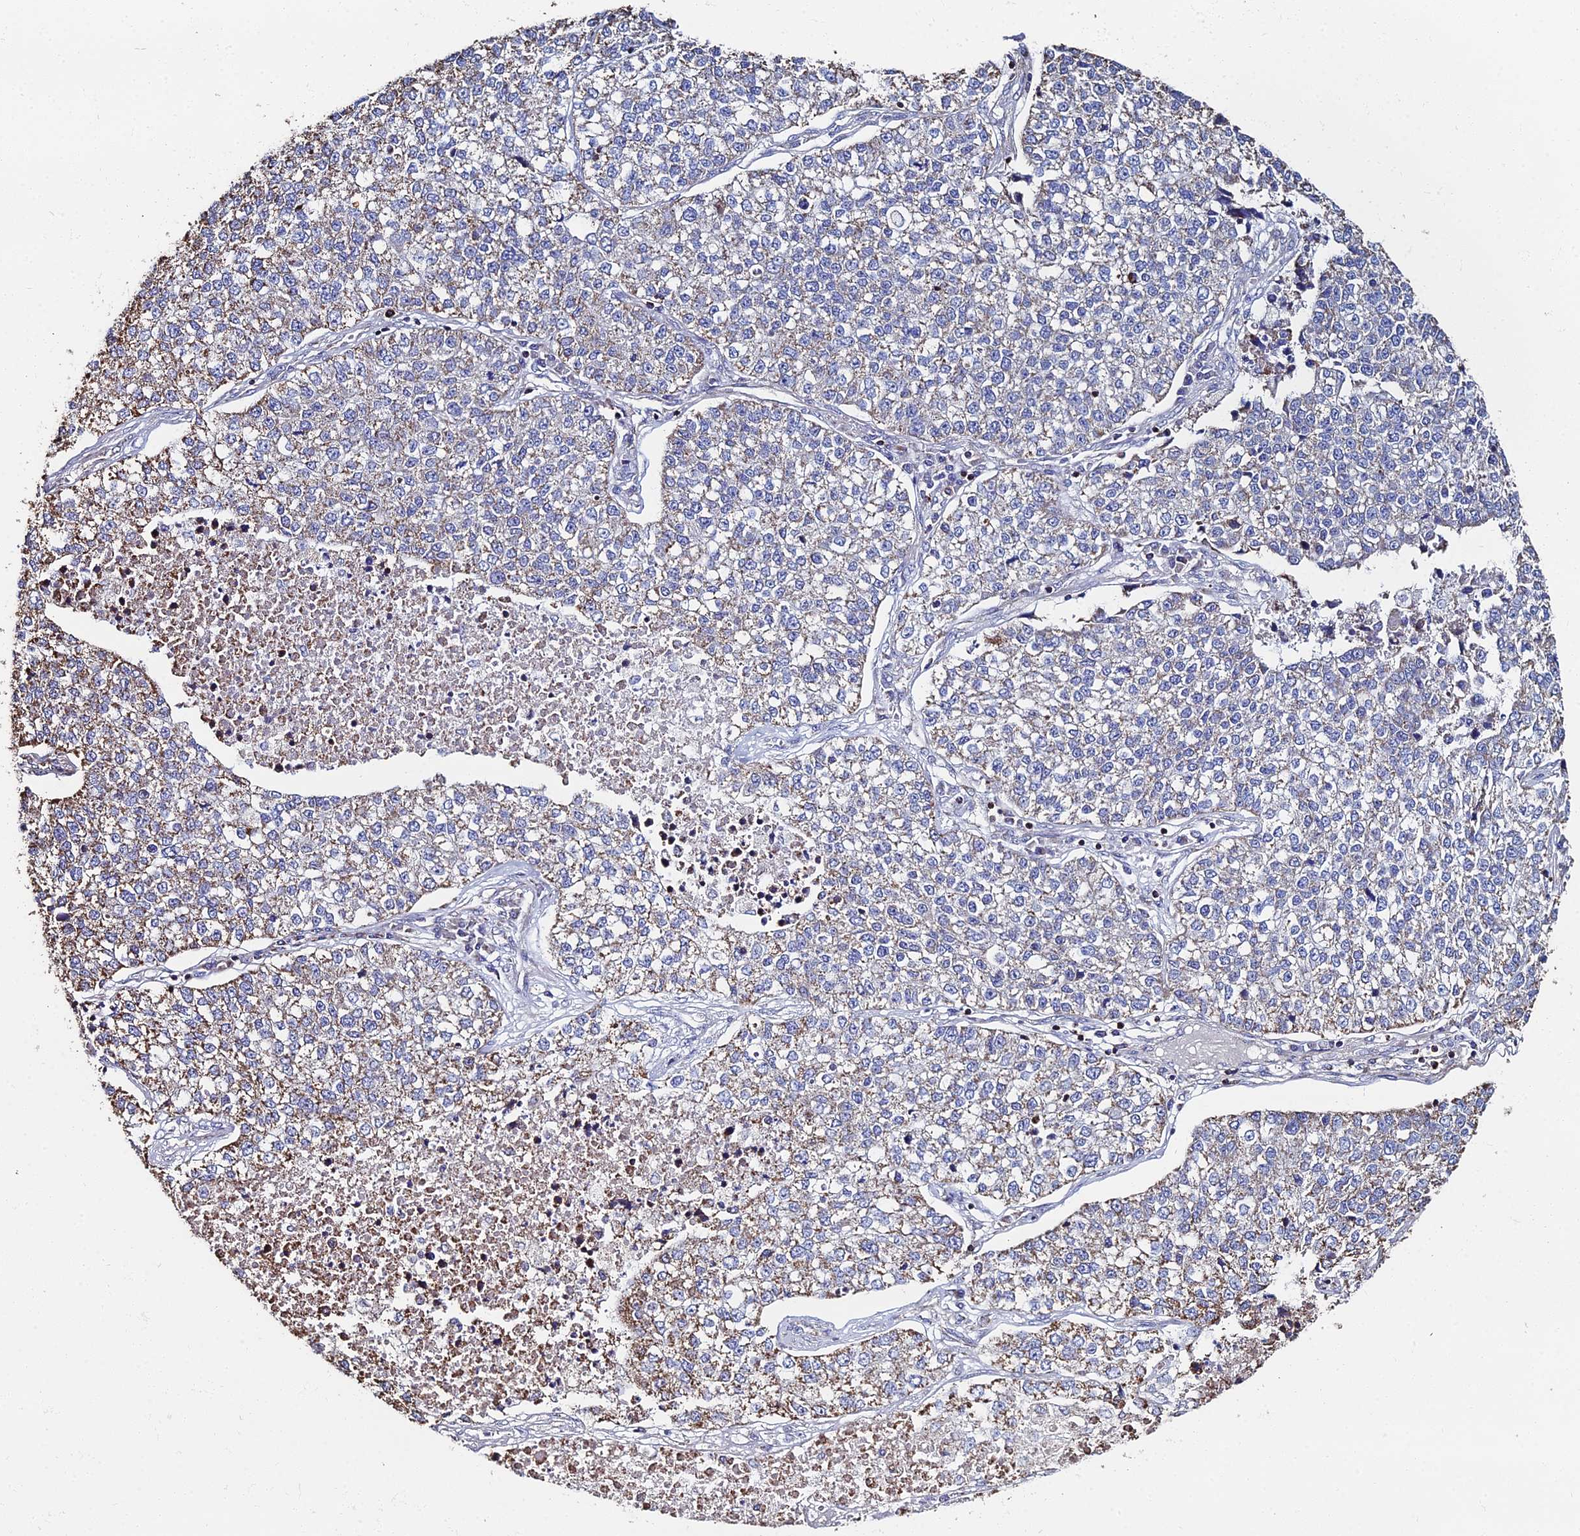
{"staining": {"intensity": "moderate", "quantity": "<25%", "location": "cytoplasmic/membranous"}, "tissue": "lung cancer", "cell_type": "Tumor cells", "image_type": "cancer", "snomed": [{"axis": "morphology", "description": "Adenocarcinoma, NOS"}, {"axis": "topography", "description": "Lung"}], "caption": "Immunohistochemical staining of lung cancer exhibits moderate cytoplasmic/membranous protein expression in approximately <25% of tumor cells. (DAB IHC with brightfield microscopy, high magnification).", "gene": "SPOCK2", "patient": {"sex": "male", "age": 49}}